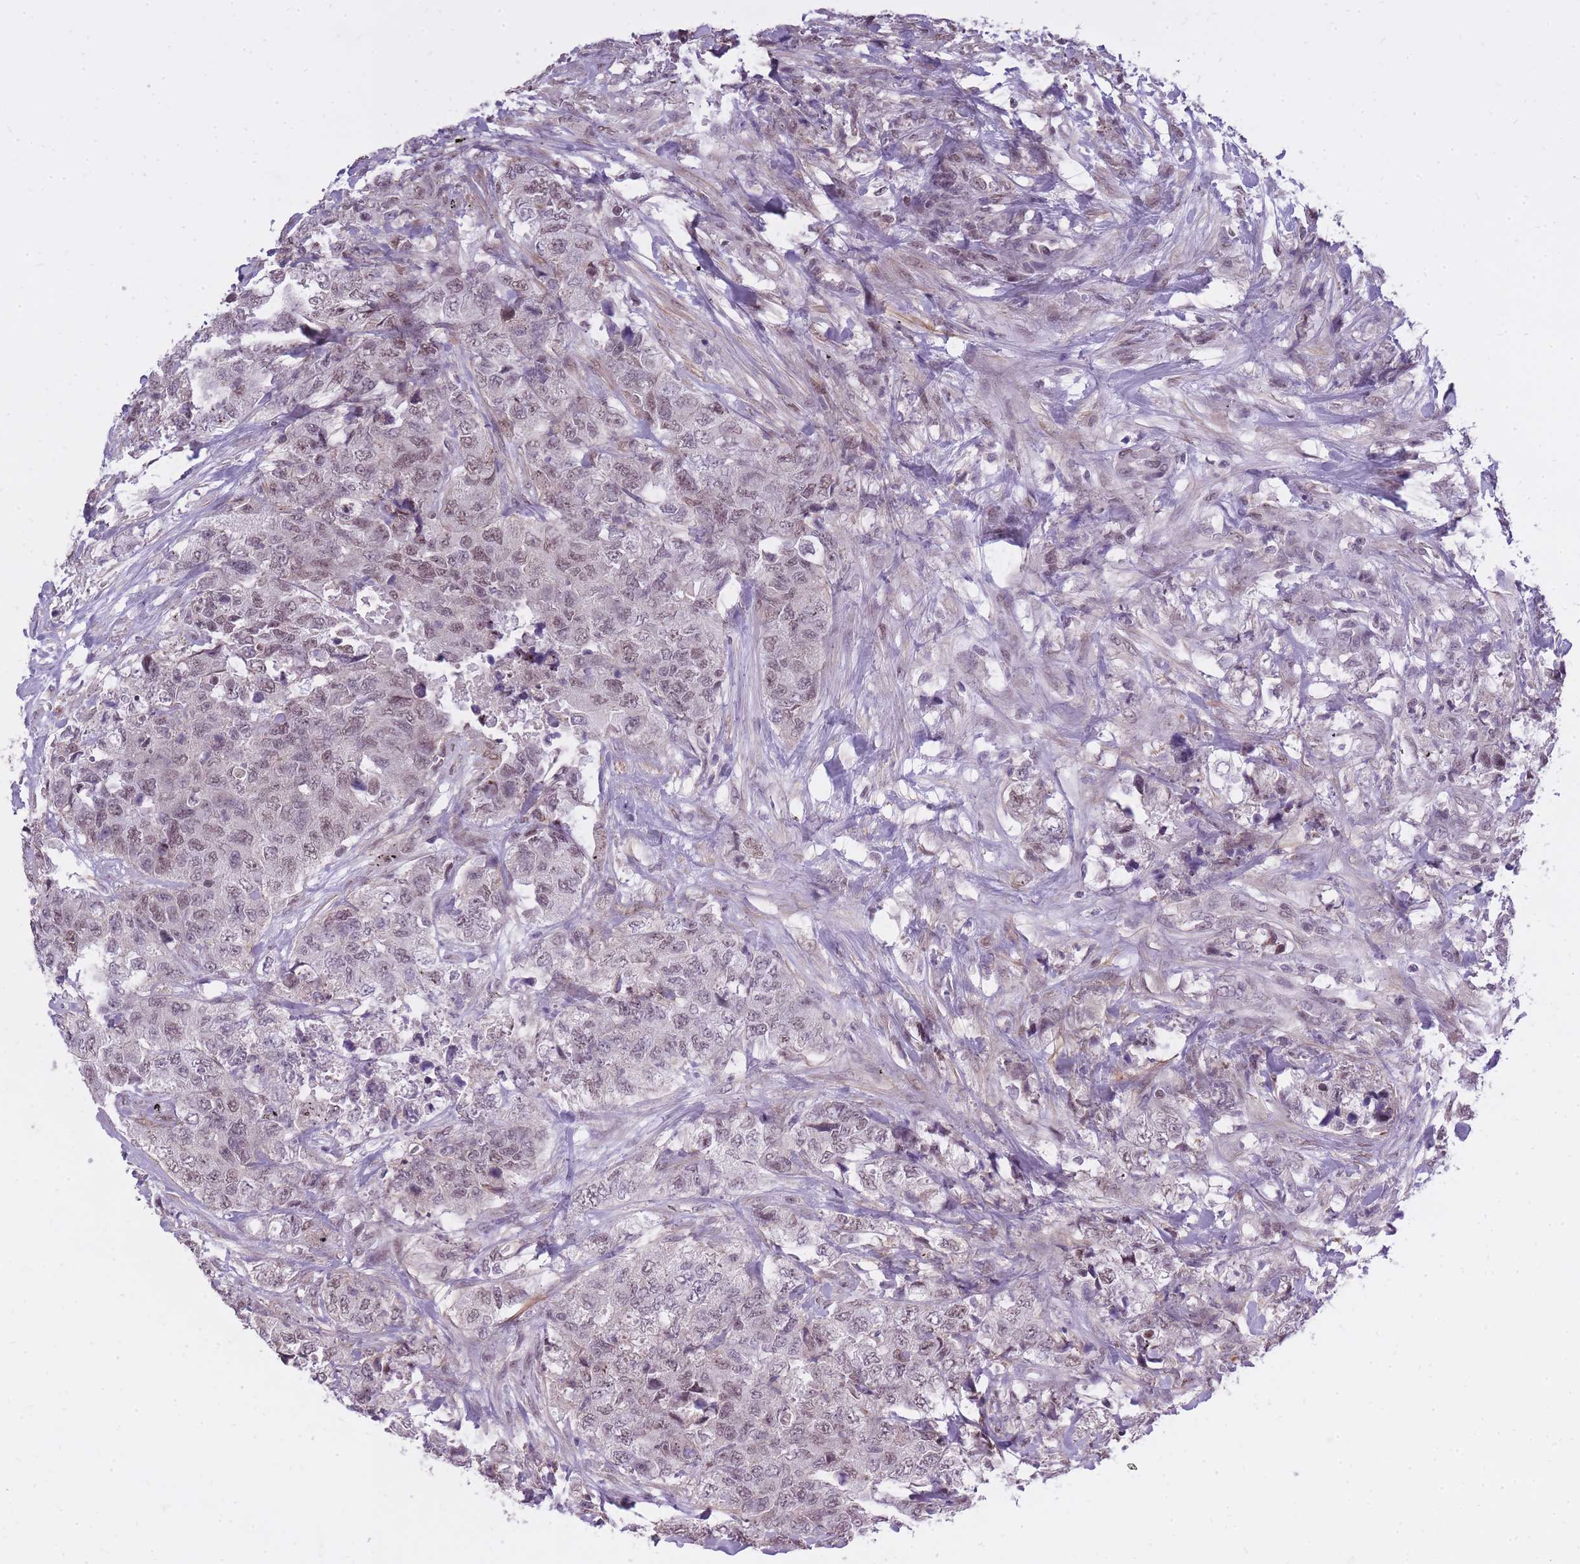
{"staining": {"intensity": "weak", "quantity": "25%-75%", "location": "nuclear"}, "tissue": "urothelial cancer", "cell_type": "Tumor cells", "image_type": "cancer", "snomed": [{"axis": "morphology", "description": "Urothelial carcinoma, High grade"}, {"axis": "topography", "description": "Urinary bladder"}], "caption": "This is a micrograph of immunohistochemistry staining of urothelial cancer, which shows weak expression in the nuclear of tumor cells.", "gene": "TIGD1", "patient": {"sex": "female", "age": 78}}